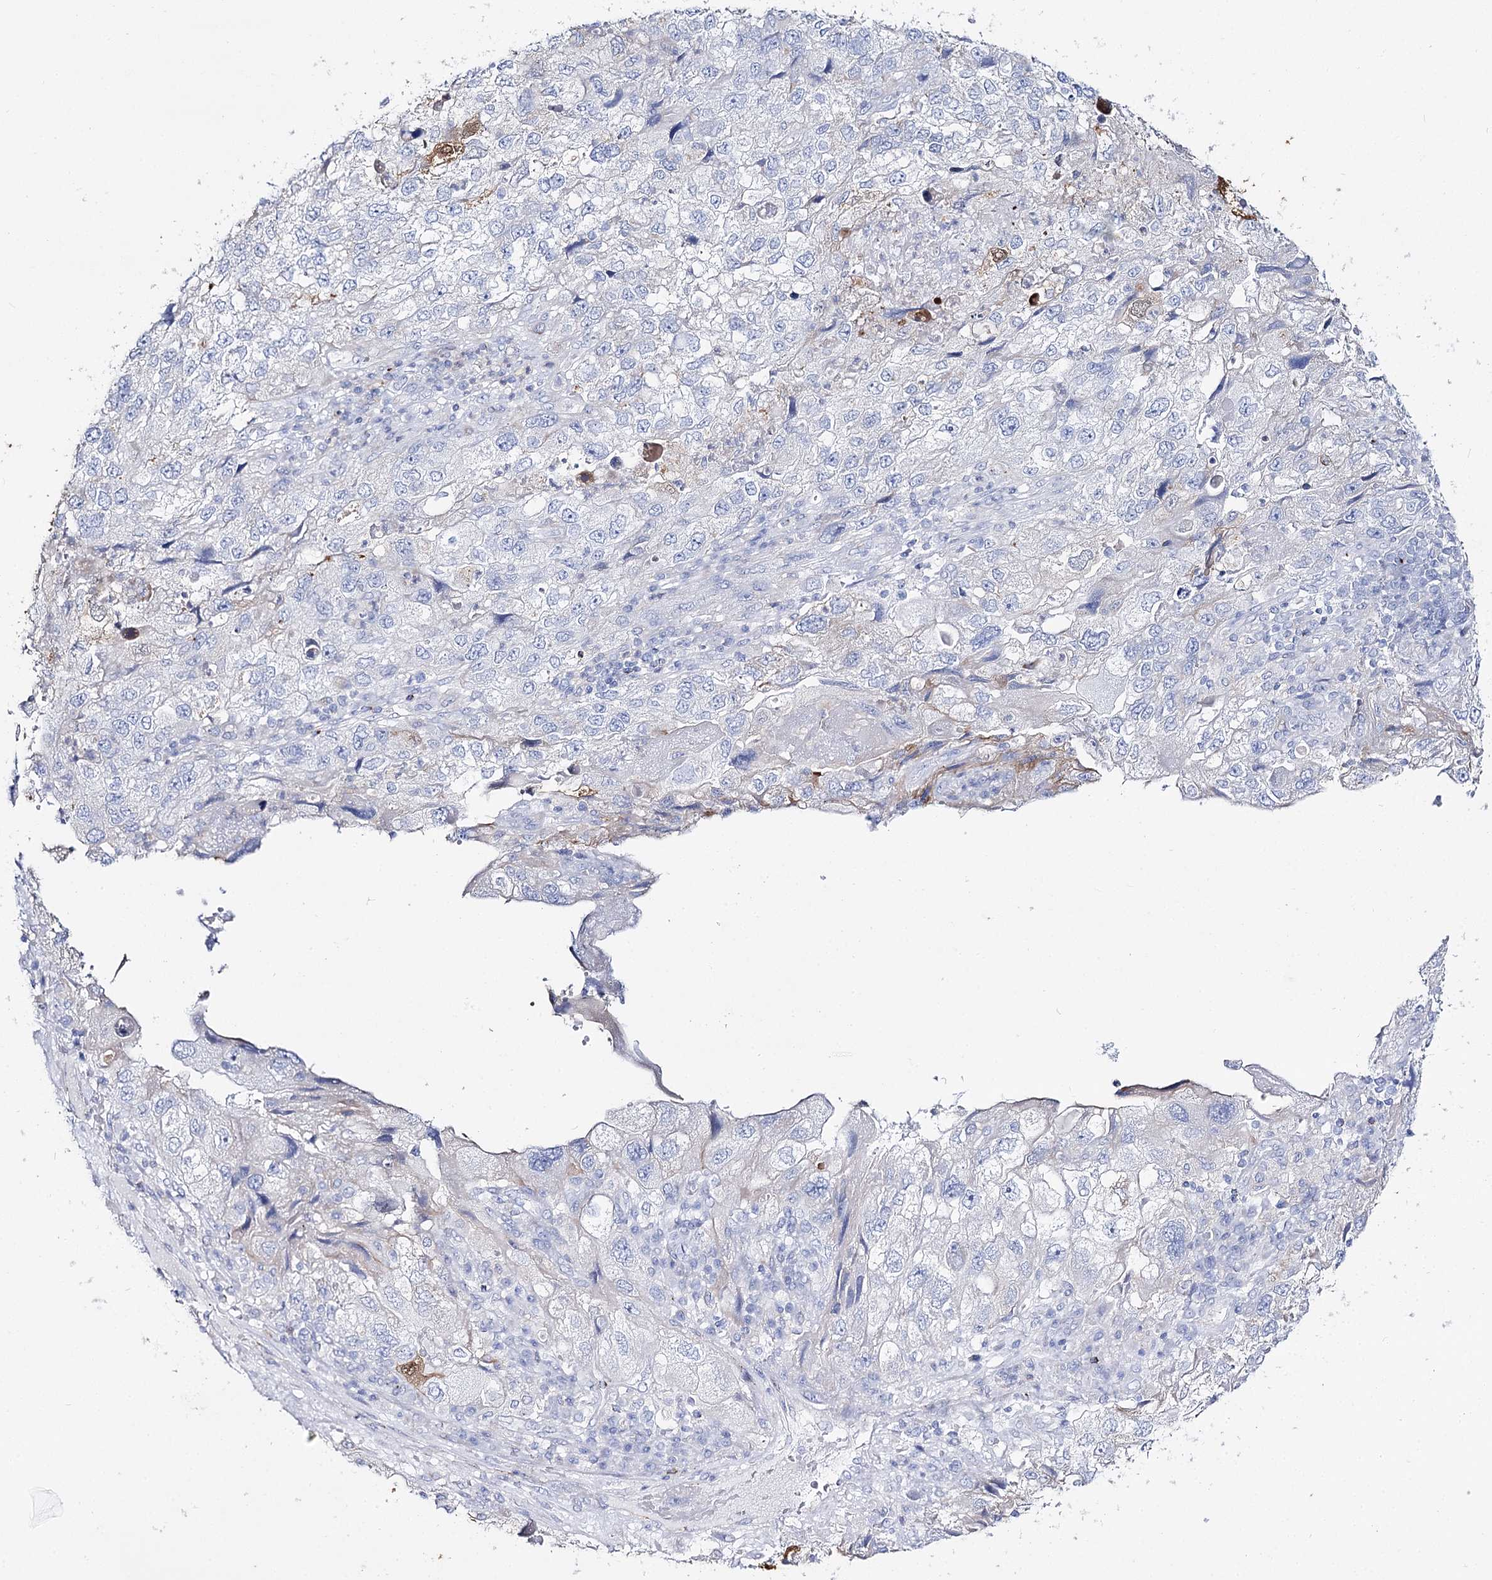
{"staining": {"intensity": "negative", "quantity": "none", "location": "none"}, "tissue": "endometrial cancer", "cell_type": "Tumor cells", "image_type": "cancer", "snomed": [{"axis": "morphology", "description": "Adenocarcinoma, NOS"}, {"axis": "topography", "description": "Endometrium"}], "caption": "Tumor cells are negative for protein expression in human endometrial adenocarcinoma.", "gene": "SLC3A1", "patient": {"sex": "female", "age": 49}}